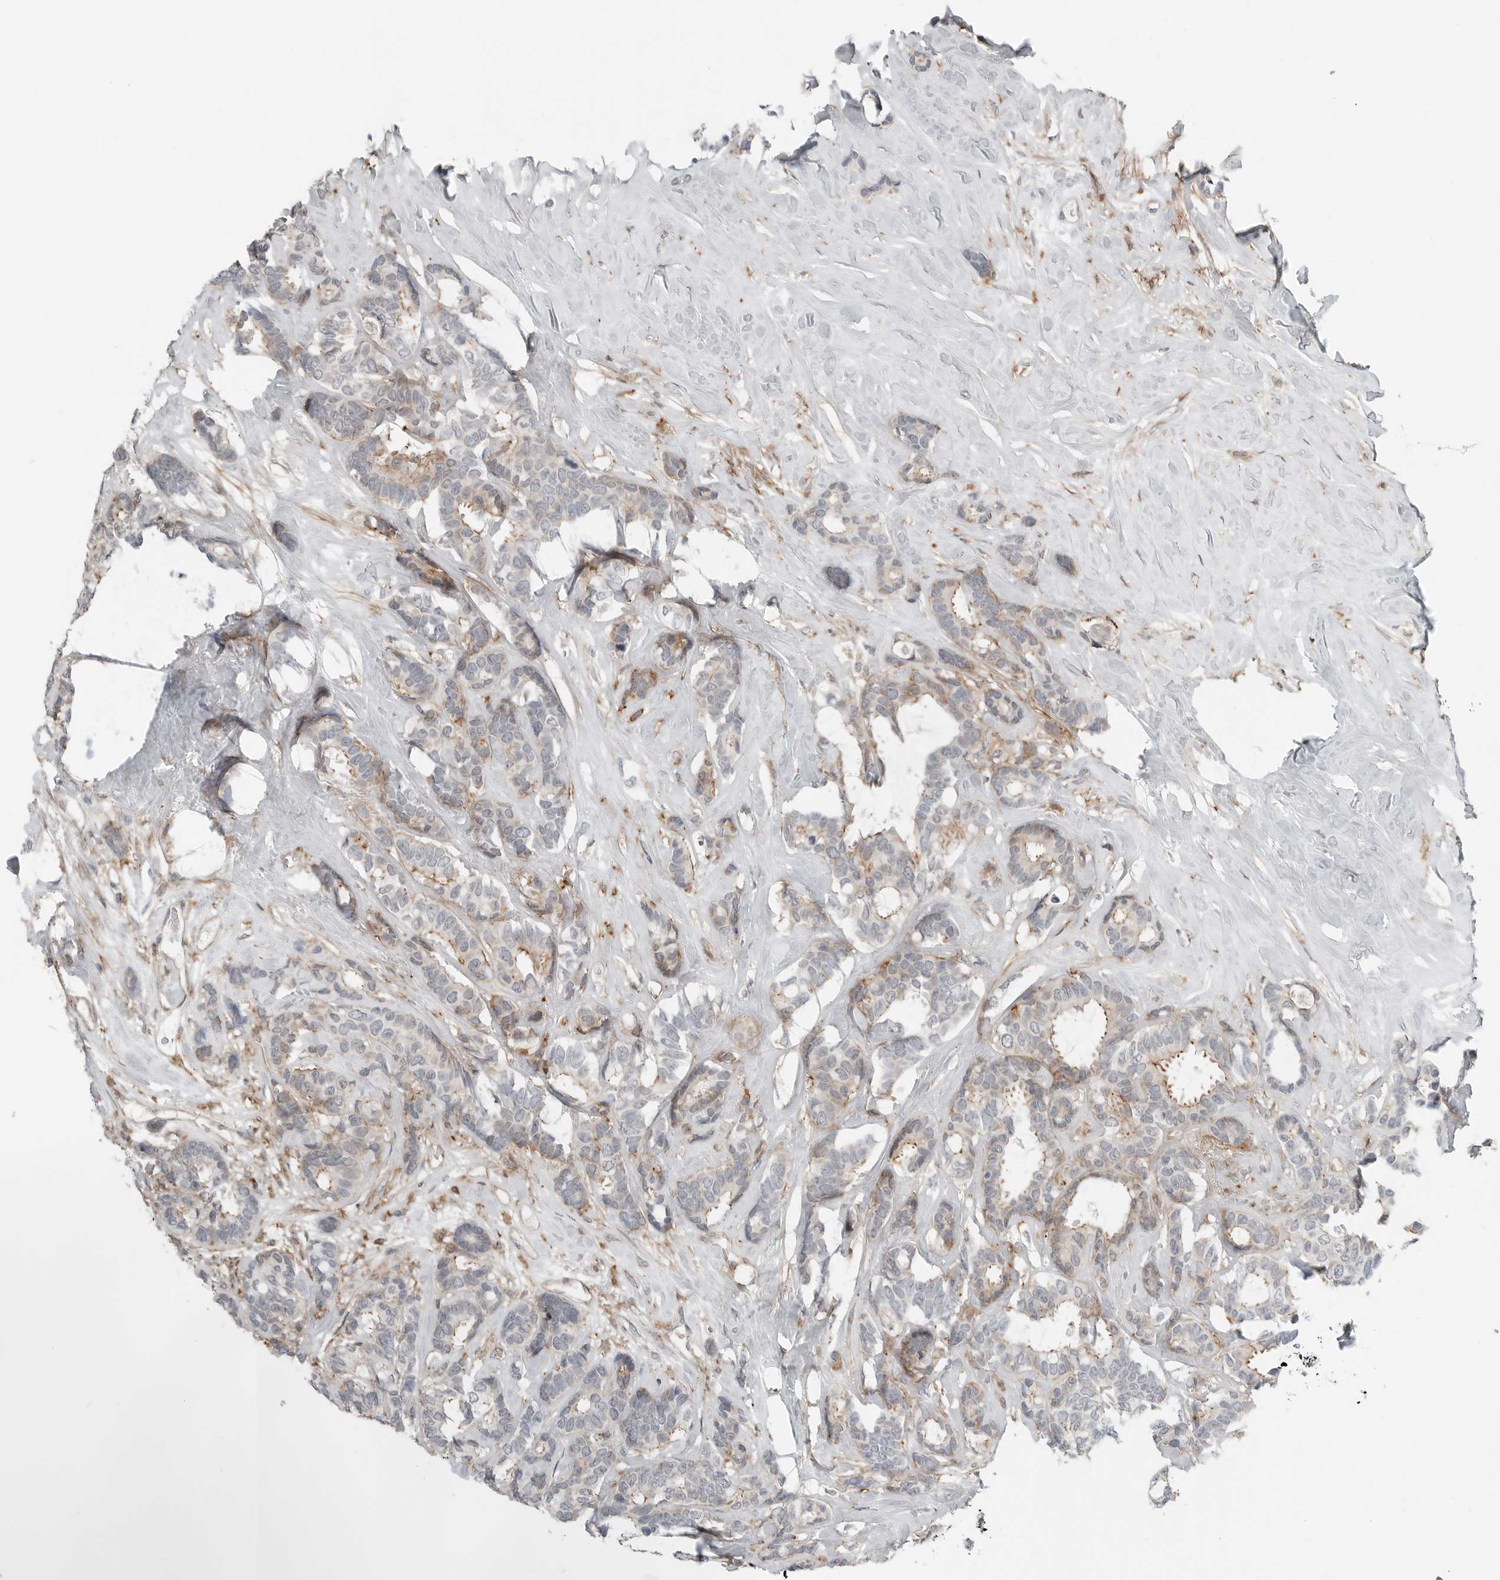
{"staining": {"intensity": "moderate", "quantity": "<25%", "location": "cytoplasmic/membranous"}, "tissue": "breast cancer", "cell_type": "Tumor cells", "image_type": "cancer", "snomed": [{"axis": "morphology", "description": "Duct carcinoma"}, {"axis": "topography", "description": "Breast"}], "caption": "Breast cancer (intraductal carcinoma) tissue demonstrates moderate cytoplasmic/membranous staining in approximately <25% of tumor cells (DAB IHC, brown staining for protein, blue staining for nuclei).", "gene": "LEFTY2", "patient": {"sex": "female", "age": 87}}